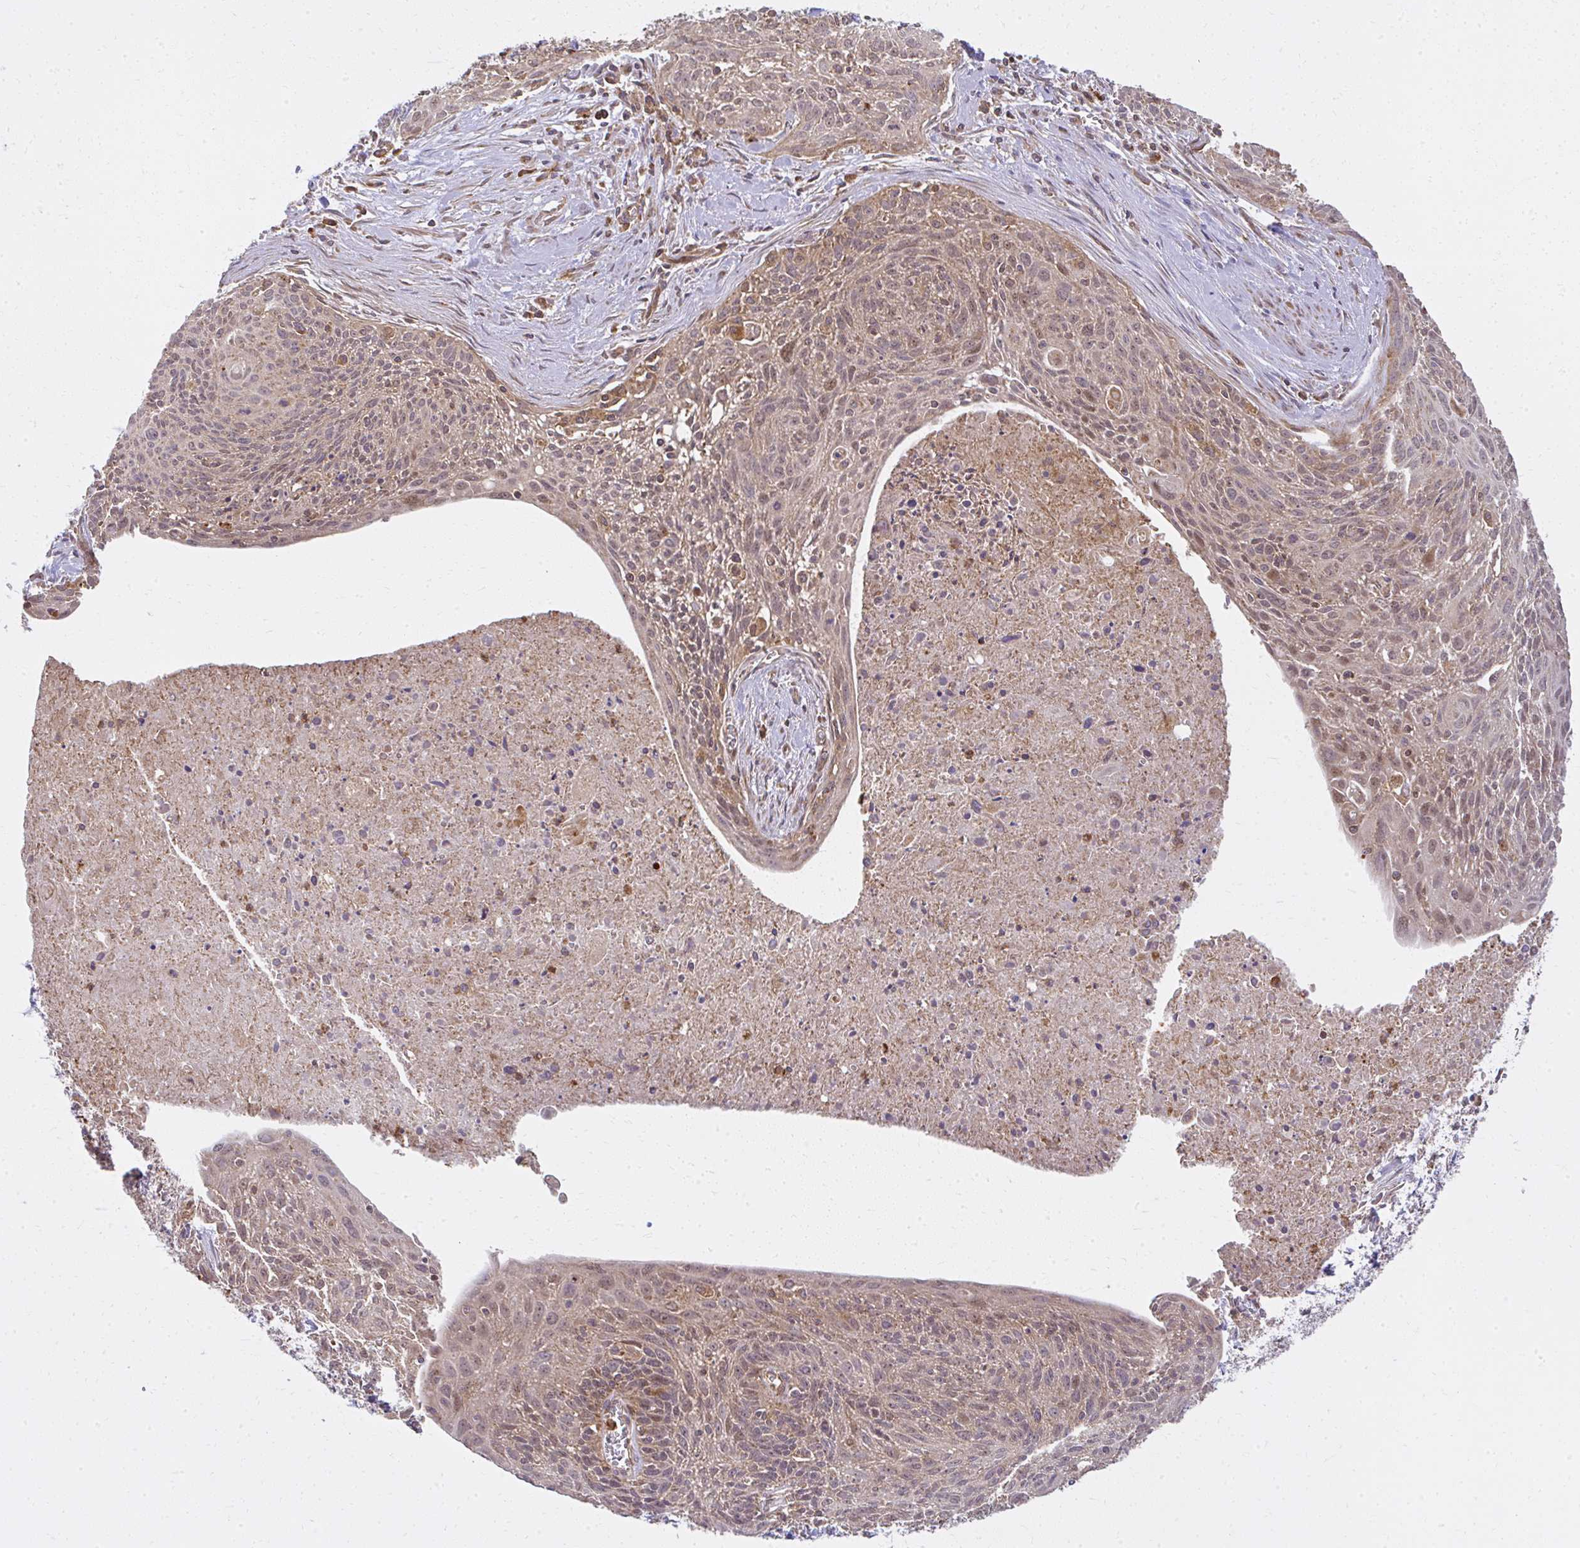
{"staining": {"intensity": "weak", "quantity": ">75%", "location": "cytoplasmic/membranous"}, "tissue": "cervical cancer", "cell_type": "Tumor cells", "image_type": "cancer", "snomed": [{"axis": "morphology", "description": "Squamous cell carcinoma, NOS"}, {"axis": "topography", "description": "Cervix"}], "caption": "IHC micrograph of neoplastic tissue: cervical cancer (squamous cell carcinoma) stained using immunohistochemistry exhibits low levels of weak protein expression localized specifically in the cytoplasmic/membranous of tumor cells, appearing as a cytoplasmic/membranous brown color.", "gene": "GNS", "patient": {"sex": "female", "age": 55}}